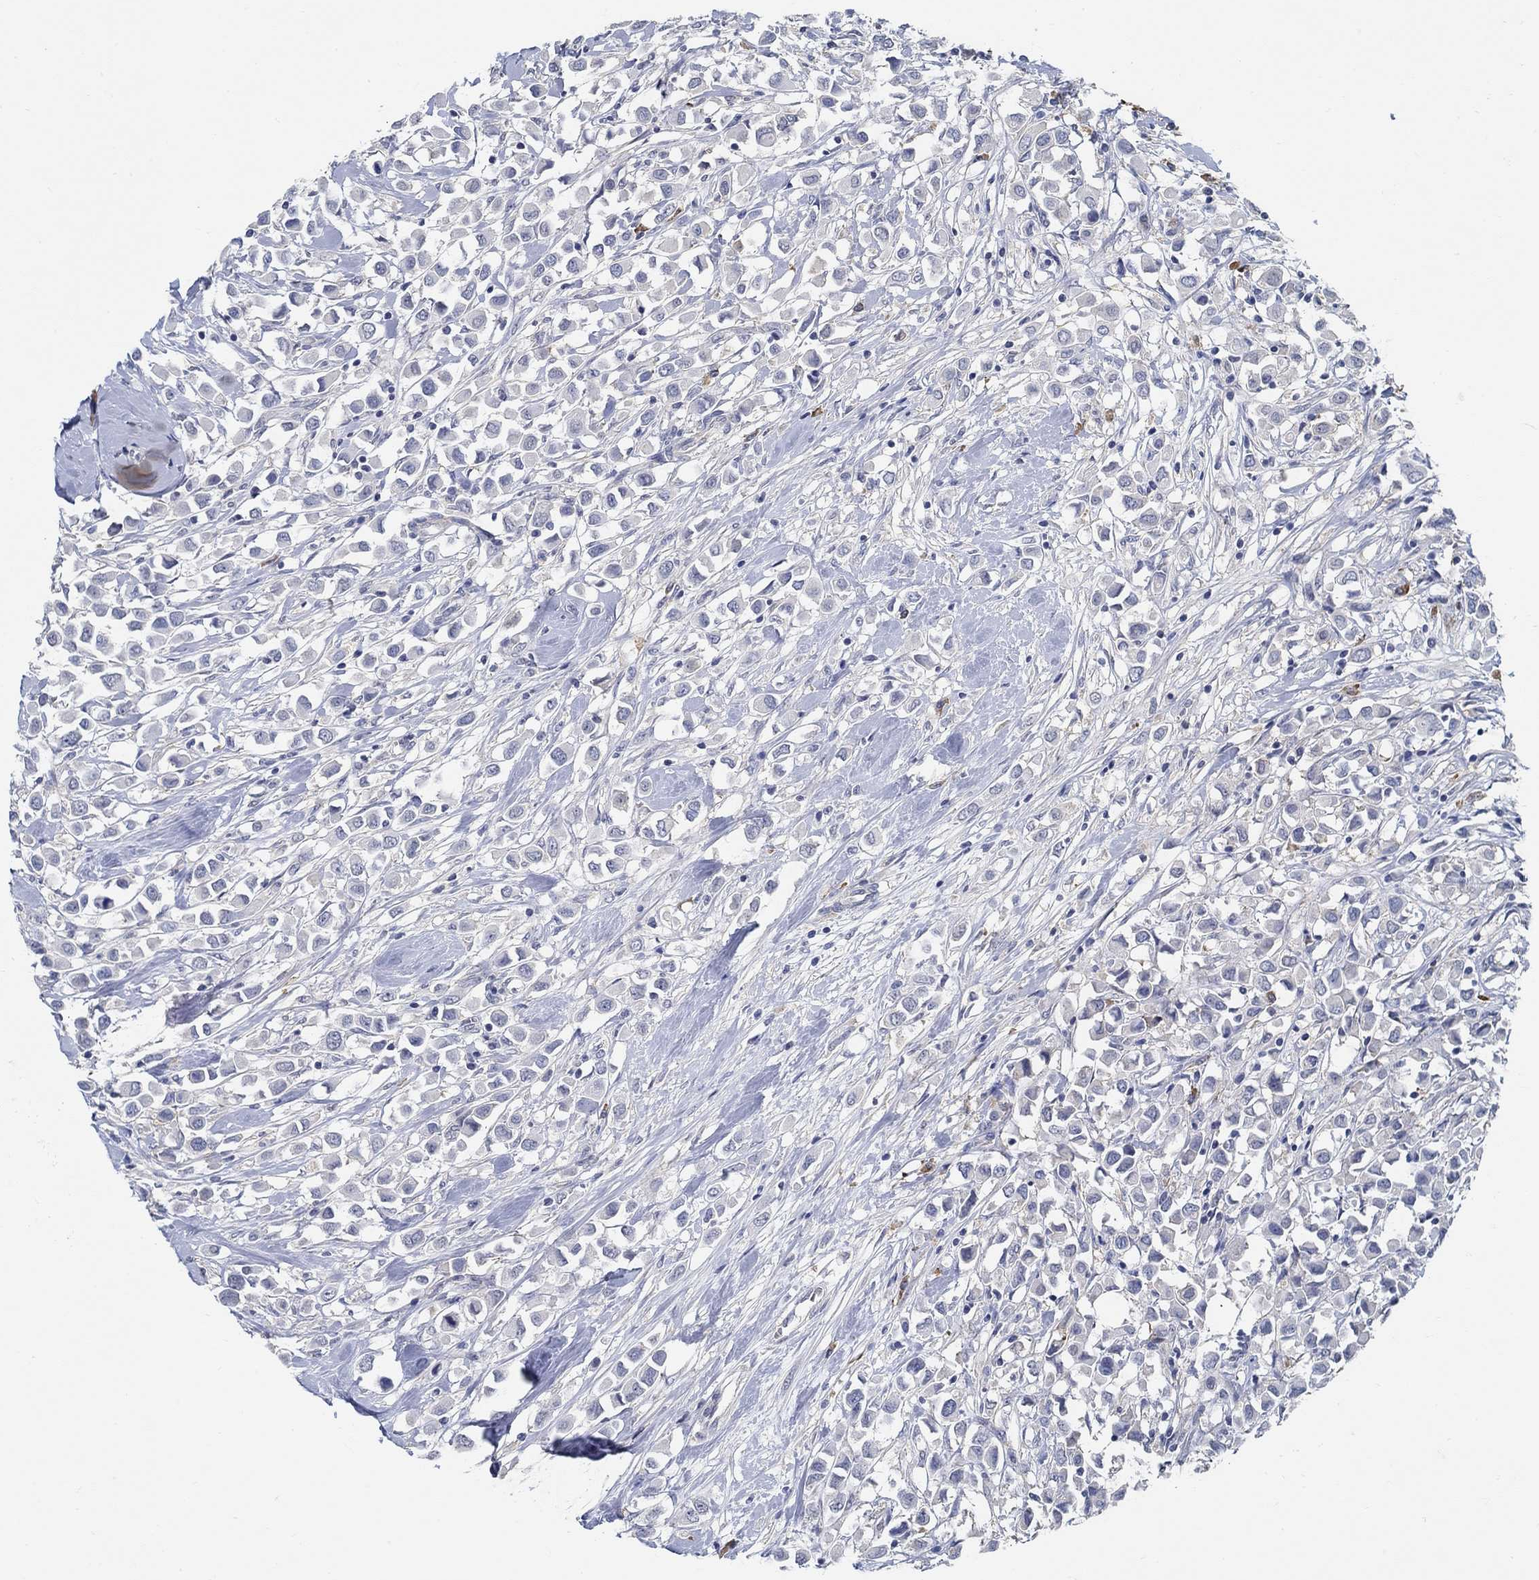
{"staining": {"intensity": "negative", "quantity": "none", "location": "none"}, "tissue": "breast cancer", "cell_type": "Tumor cells", "image_type": "cancer", "snomed": [{"axis": "morphology", "description": "Duct carcinoma"}, {"axis": "topography", "description": "Breast"}], "caption": "There is no significant expression in tumor cells of invasive ductal carcinoma (breast).", "gene": "PCDH11X", "patient": {"sex": "female", "age": 61}}